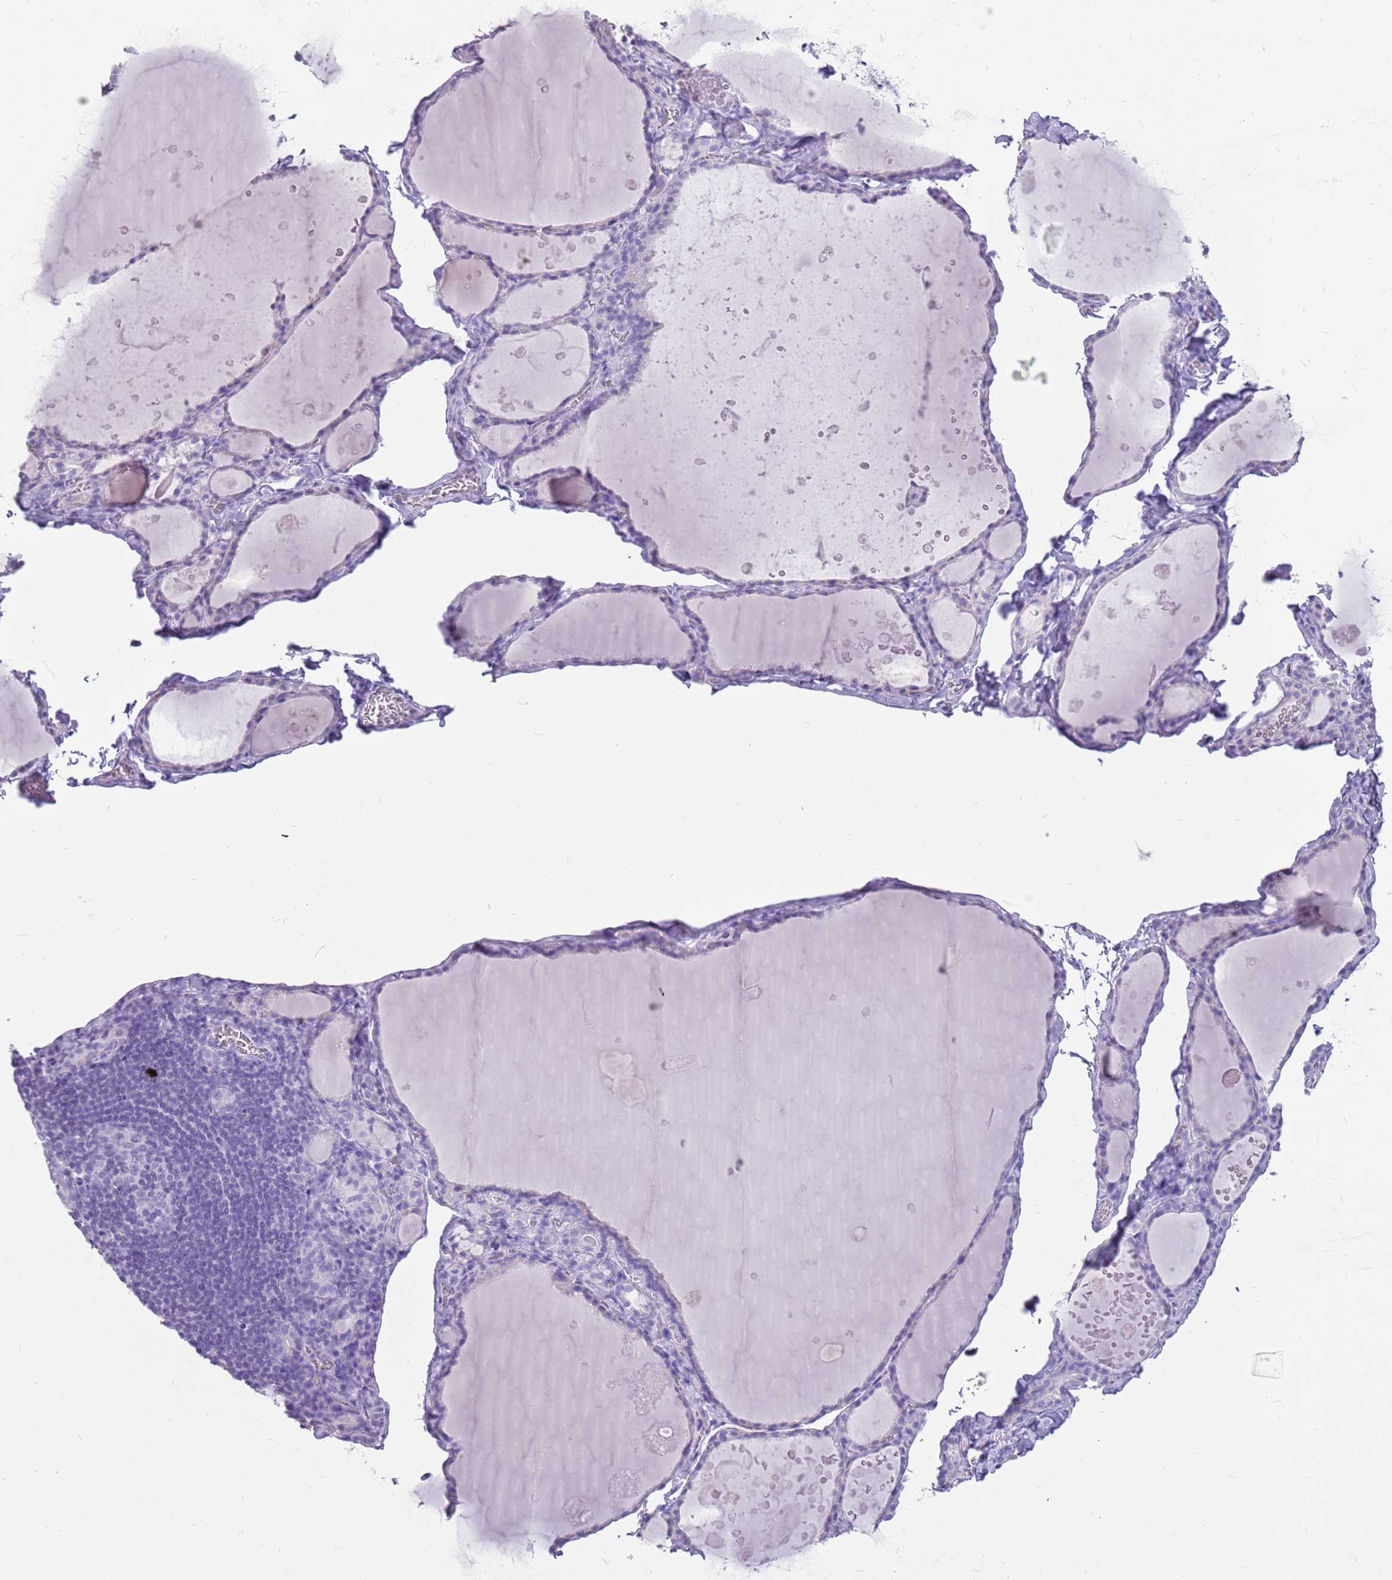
{"staining": {"intensity": "negative", "quantity": "none", "location": "none"}, "tissue": "thyroid gland", "cell_type": "Glandular cells", "image_type": "normal", "snomed": [{"axis": "morphology", "description": "Normal tissue, NOS"}, {"axis": "topography", "description": "Thyroid gland"}], "caption": "A high-resolution histopathology image shows immunohistochemistry staining of benign thyroid gland, which exhibits no significant expression in glandular cells.", "gene": "ENSG00000271254", "patient": {"sex": "male", "age": 56}}